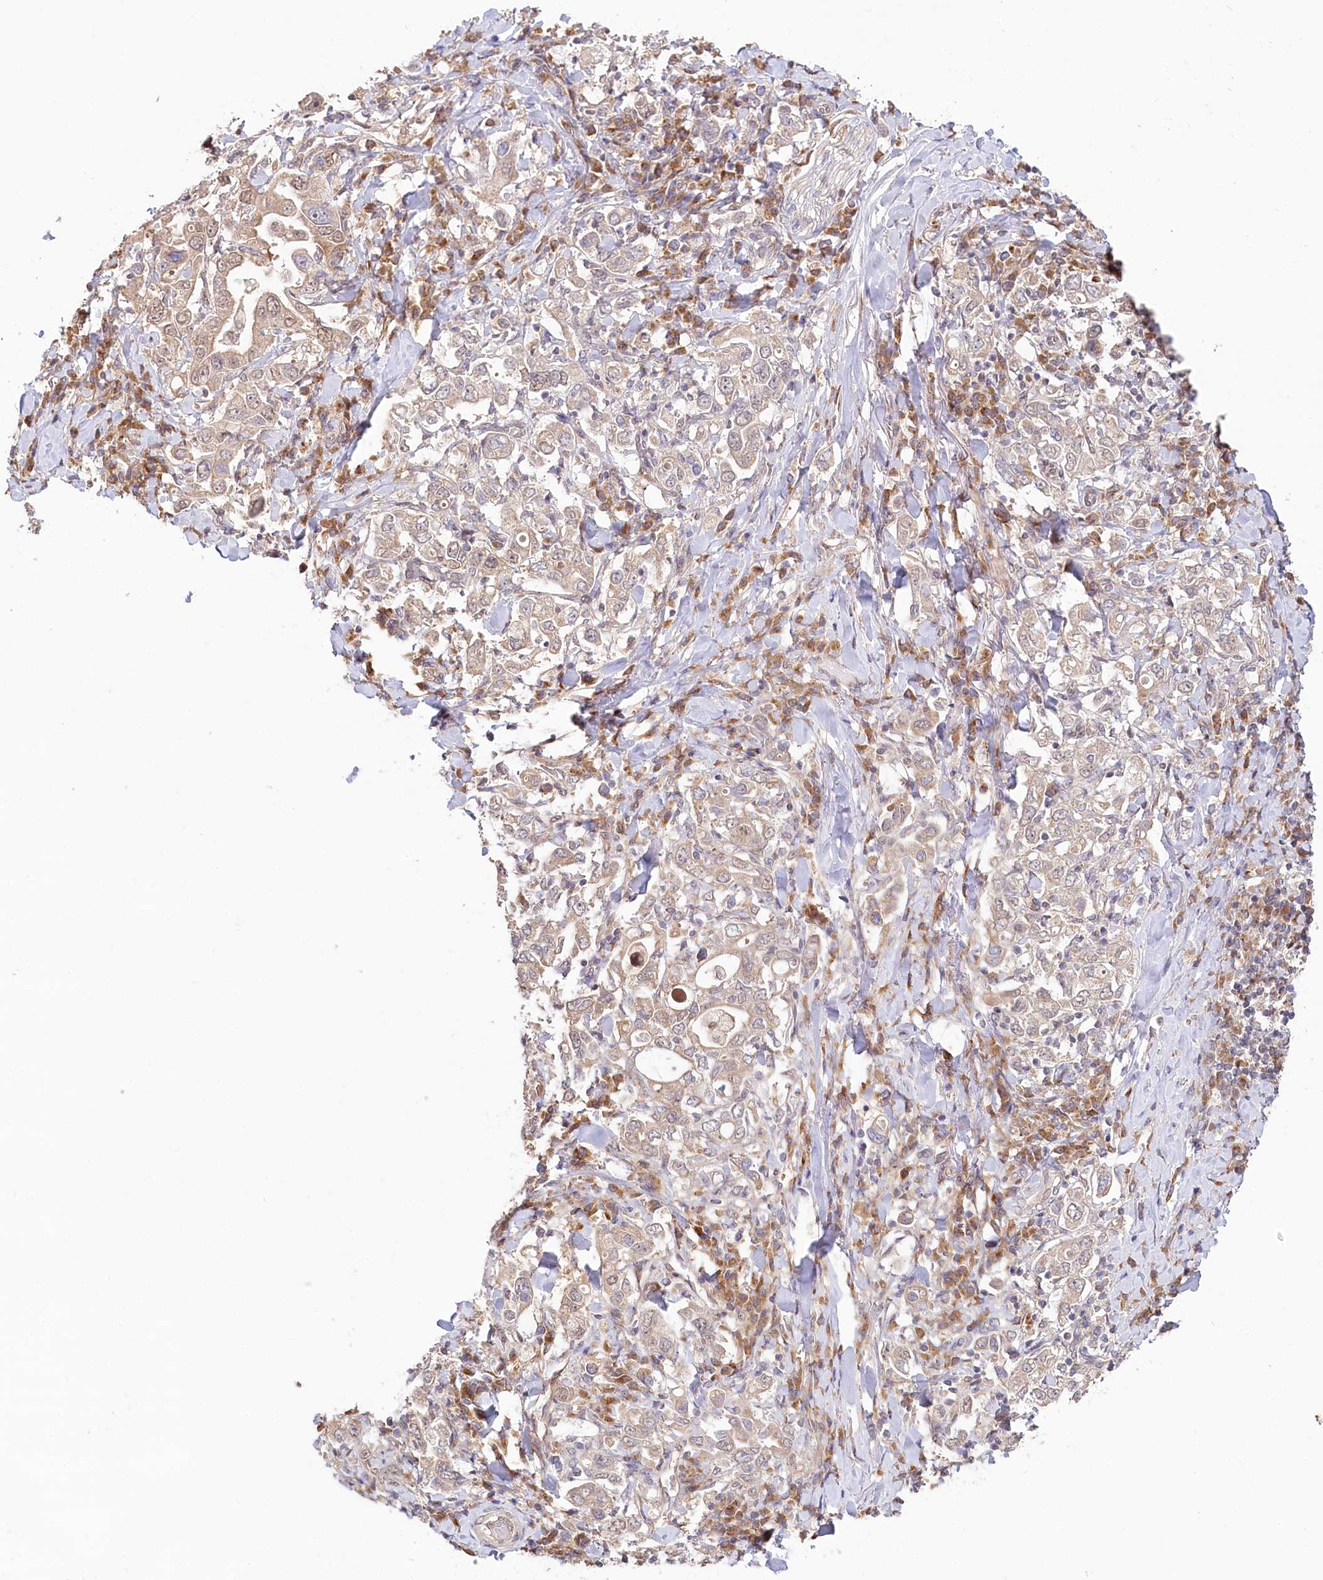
{"staining": {"intensity": "negative", "quantity": "none", "location": "none"}, "tissue": "stomach cancer", "cell_type": "Tumor cells", "image_type": "cancer", "snomed": [{"axis": "morphology", "description": "Adenocarcinoma, NOS"}, {"axis": "topography", "description": "Stomach, upper"}], "caption": "Image shows no protein expression in tumor cells of stomach cancer (adenocarcinoma) tissue.", "gene": "CEP70", "patient": {"sex": "male", "age": 62}}